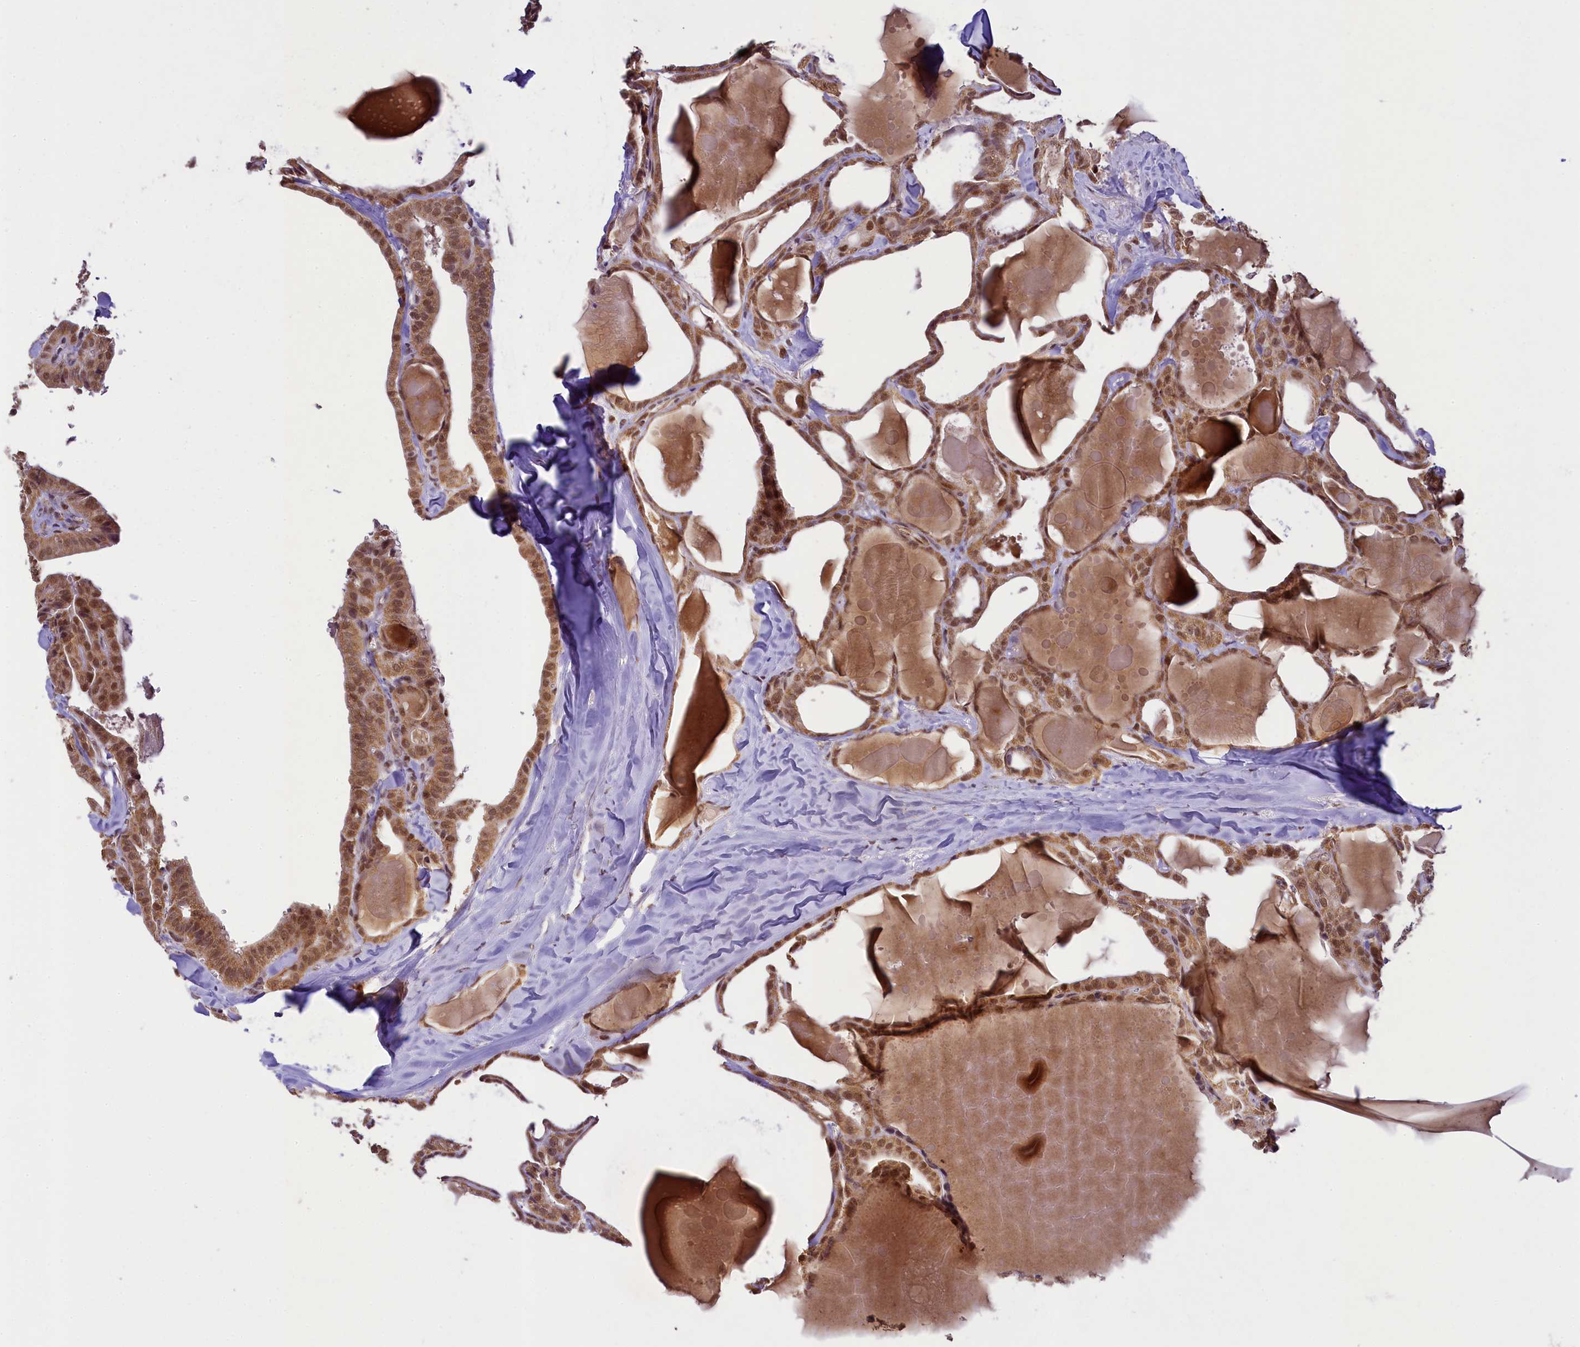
{"staining": {"intensity": "moderate", "quantity": ">75%", "location": "cytoplasmic/membranous,nuclear"}, "tissue": "thyroid cancer", "cell_type": "Tumor cells", "image_type": "cancer", "snomed": [{"axis": "morphology", "description": "Papillary adenocarcinoma, NOS"}, {"axis": "topography", "description": "Thyroid gland"}], "caption": "High-magnification brightfield microscopy of papillary adenocarcinoma (thyroid) stained with DAB (brown) and counterstained with hematoxylin (blue). tumor cells exhibit moderate cytoplasmic/membranous and nuclear expression is seen in approximately>75% of cells. Nuclei are stained in blue.", "gene": "PAF1", "patient": {"sex": "male", "age": 52}}